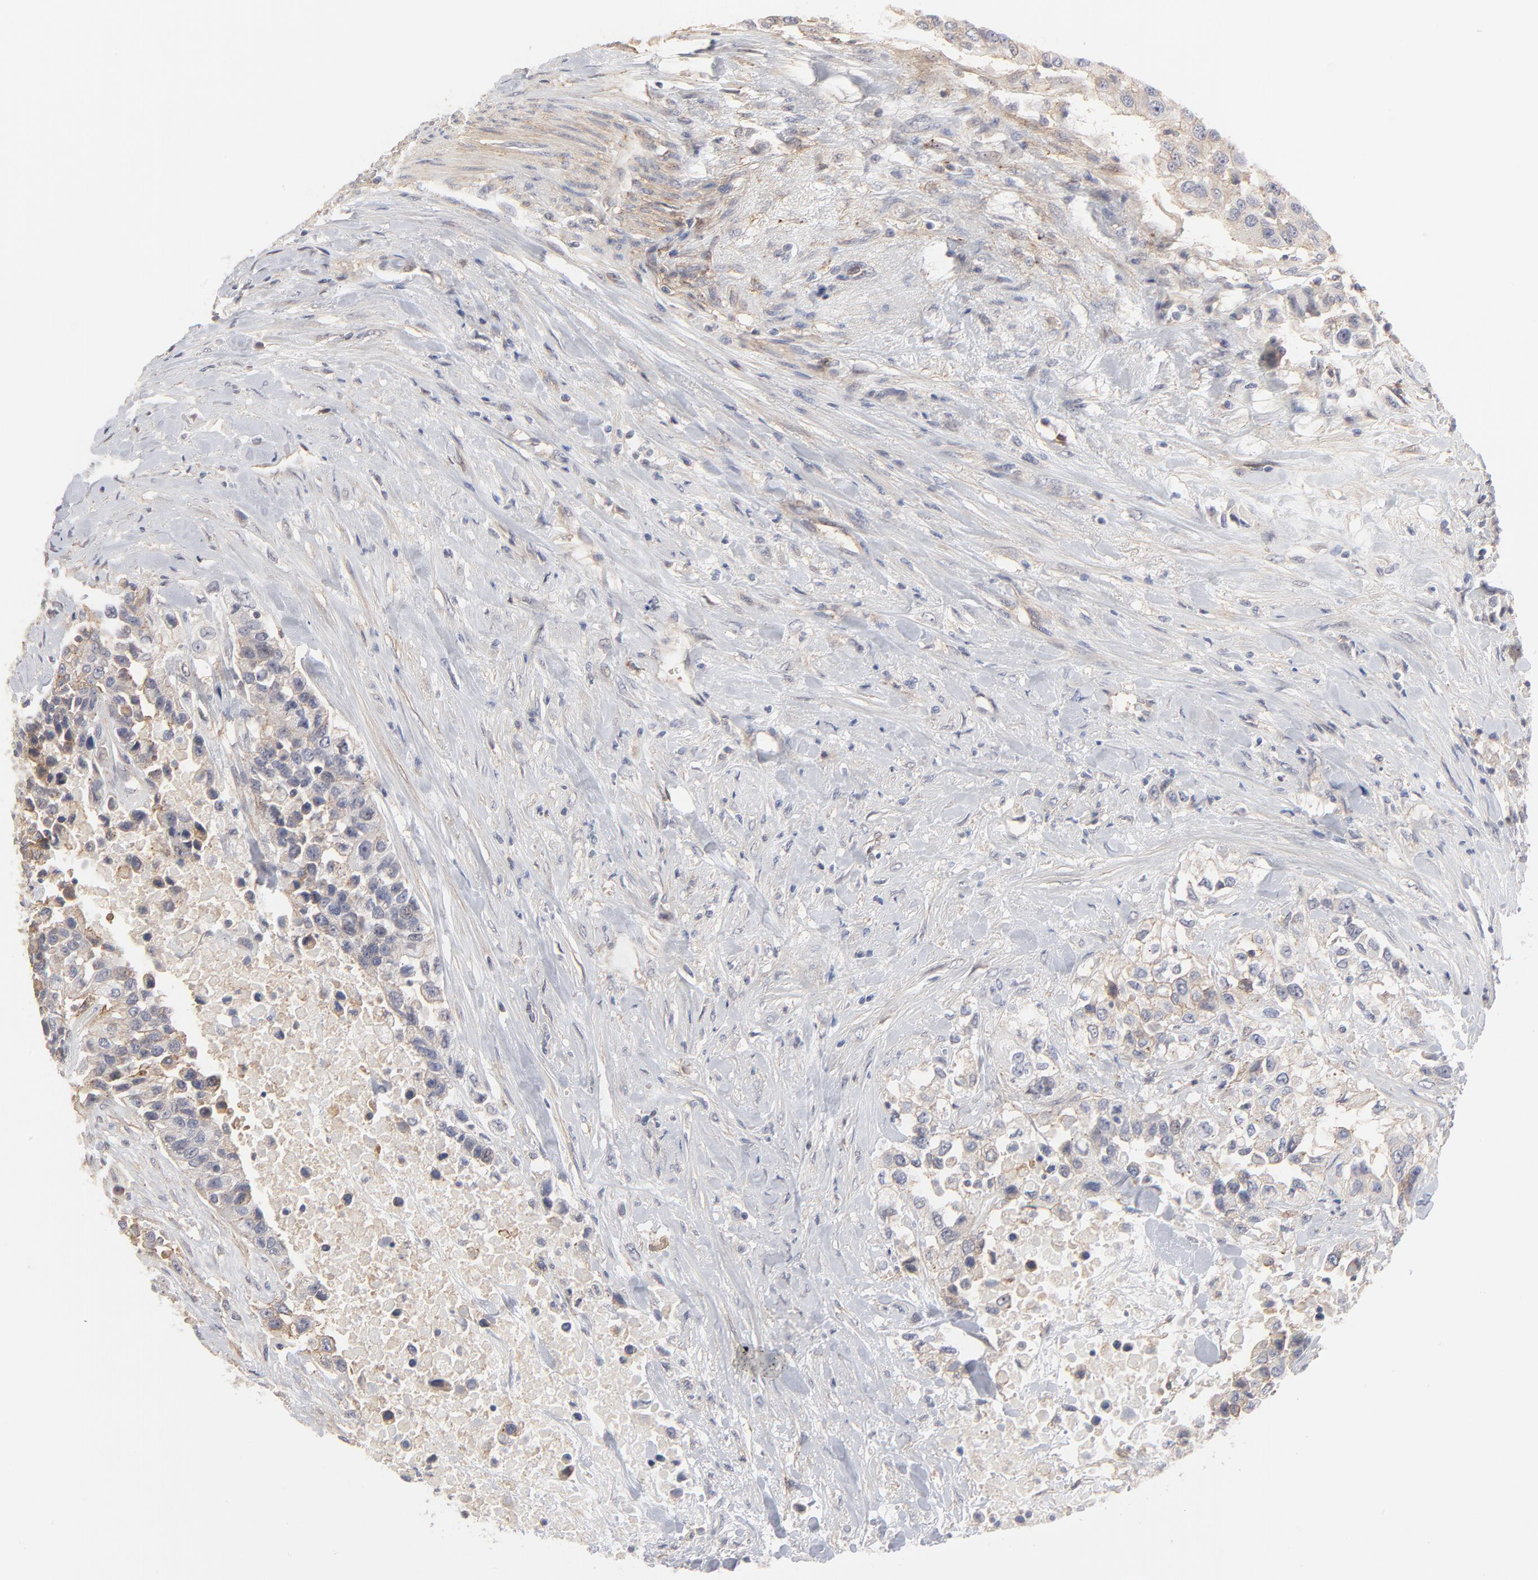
{"staining": {"intensity": "weak", "quantity": ">75%", "location": "cytoplasmic/membranous"}, "tissue": "urothelial cancer", "cell_type": "Tumor cells", "image_type": "cancer", "snomed": [{"axis": "morphology", "description": "Urothelial carcinoma, High grade"}, {"axis": "topography", "description": "Urinary bladder"}], "caption": "Weak cytoplasmic/membranous positivity for a protein is seen in about >75% of tumor cells of urothelial carcinoma (high-grade) using immunohistochemistry.", "gene": "SLC16A1", "patient": {"sex": "female", "age": 80}}